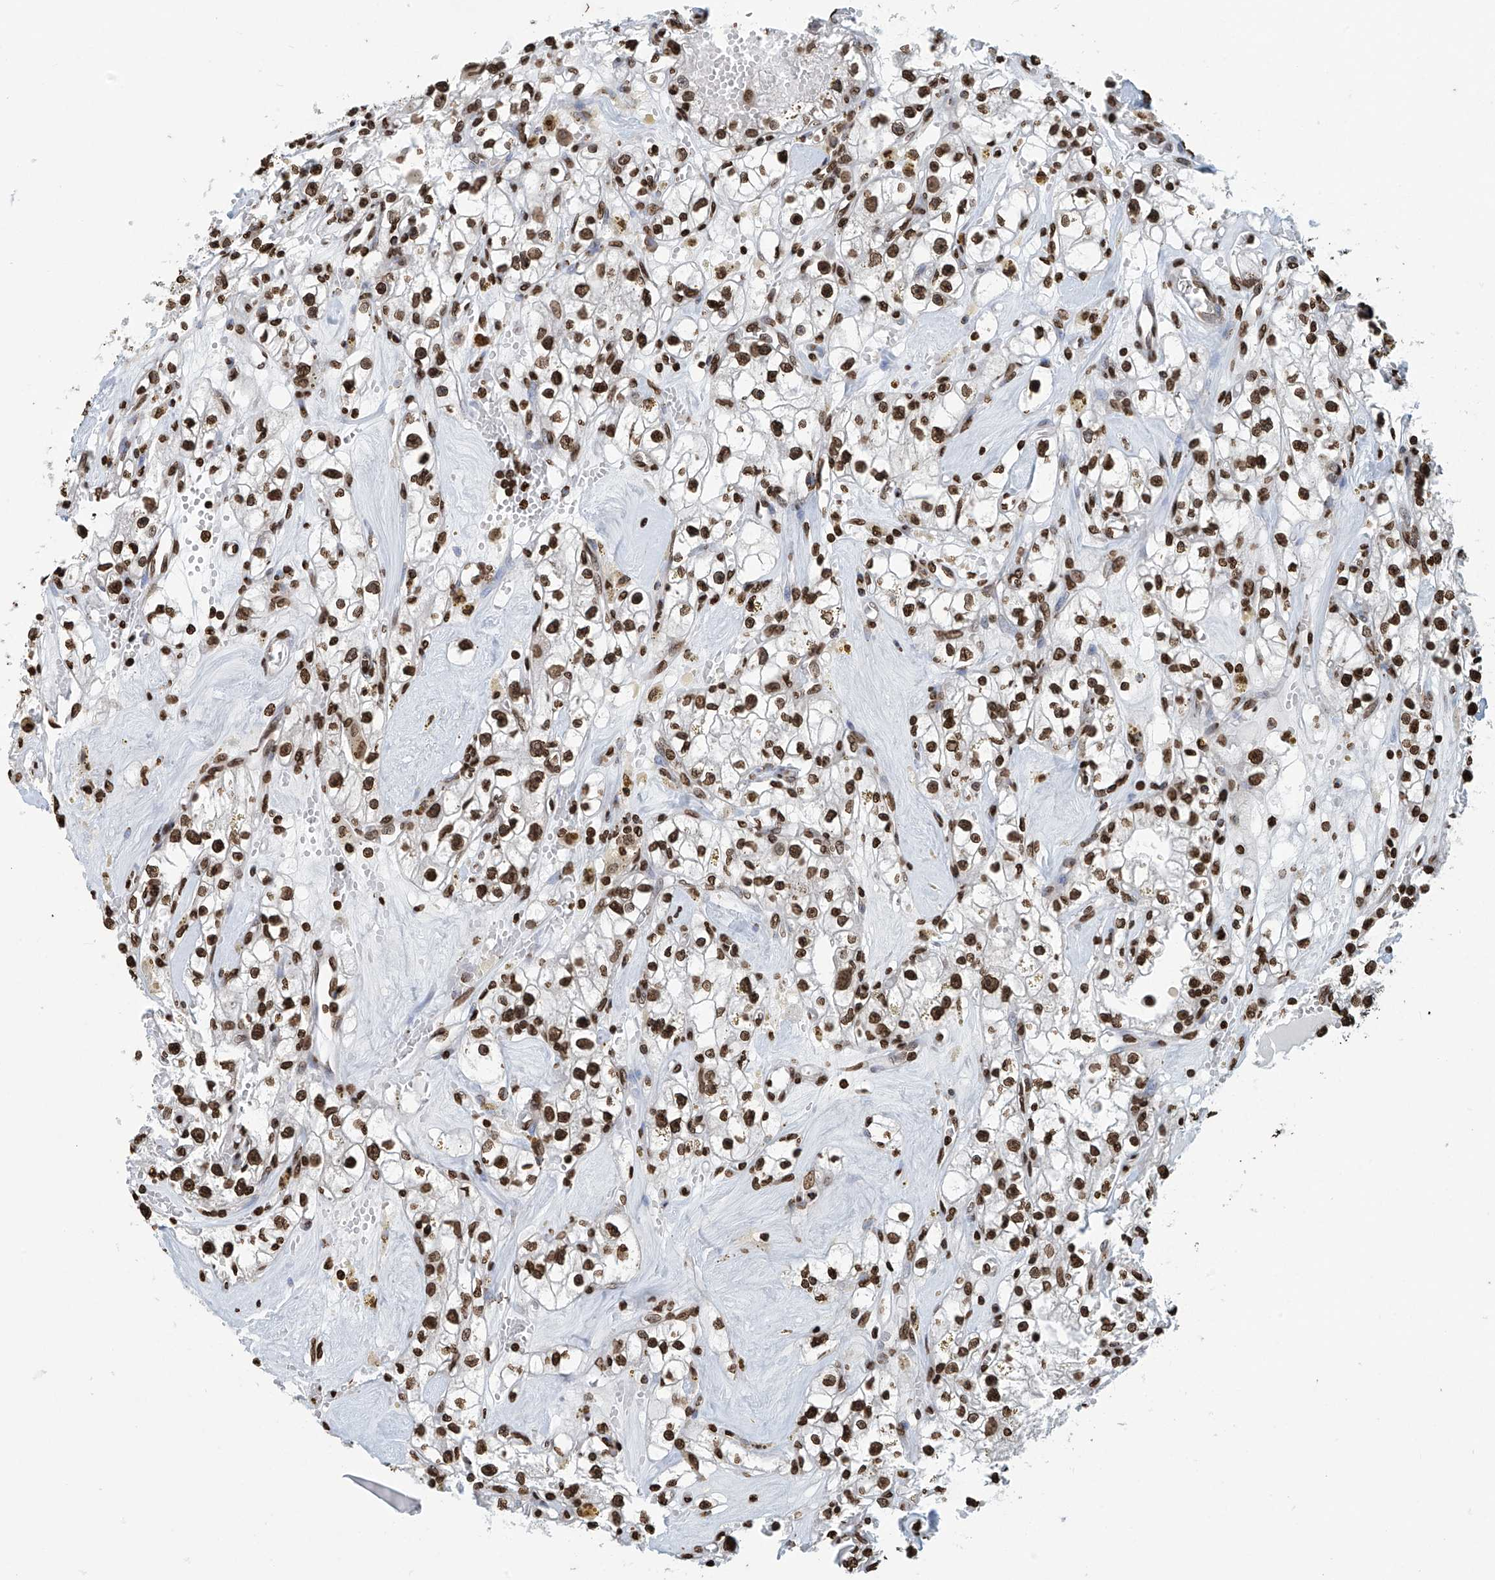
{"staining": {"intensity": "strong", "quantity": ">75%", "location": "nuclear"}, "tissue": "renal cancer", "cell_type": "Tumor cells", "image_type": "cancer", "snomed": [{"axis": "morphology", "description": "Adenocarcinoma, NOS"}, {"axis": "topography", "description": "Kidney"}], "caption": "The photomicrograph demonstrates immunohistochemical staining of renal cancer. There is strong nuclear expression is seen in about >75% of tumor cells.", "gene": "DPPA2", "patient": {"sex": "male", "age": 56}}